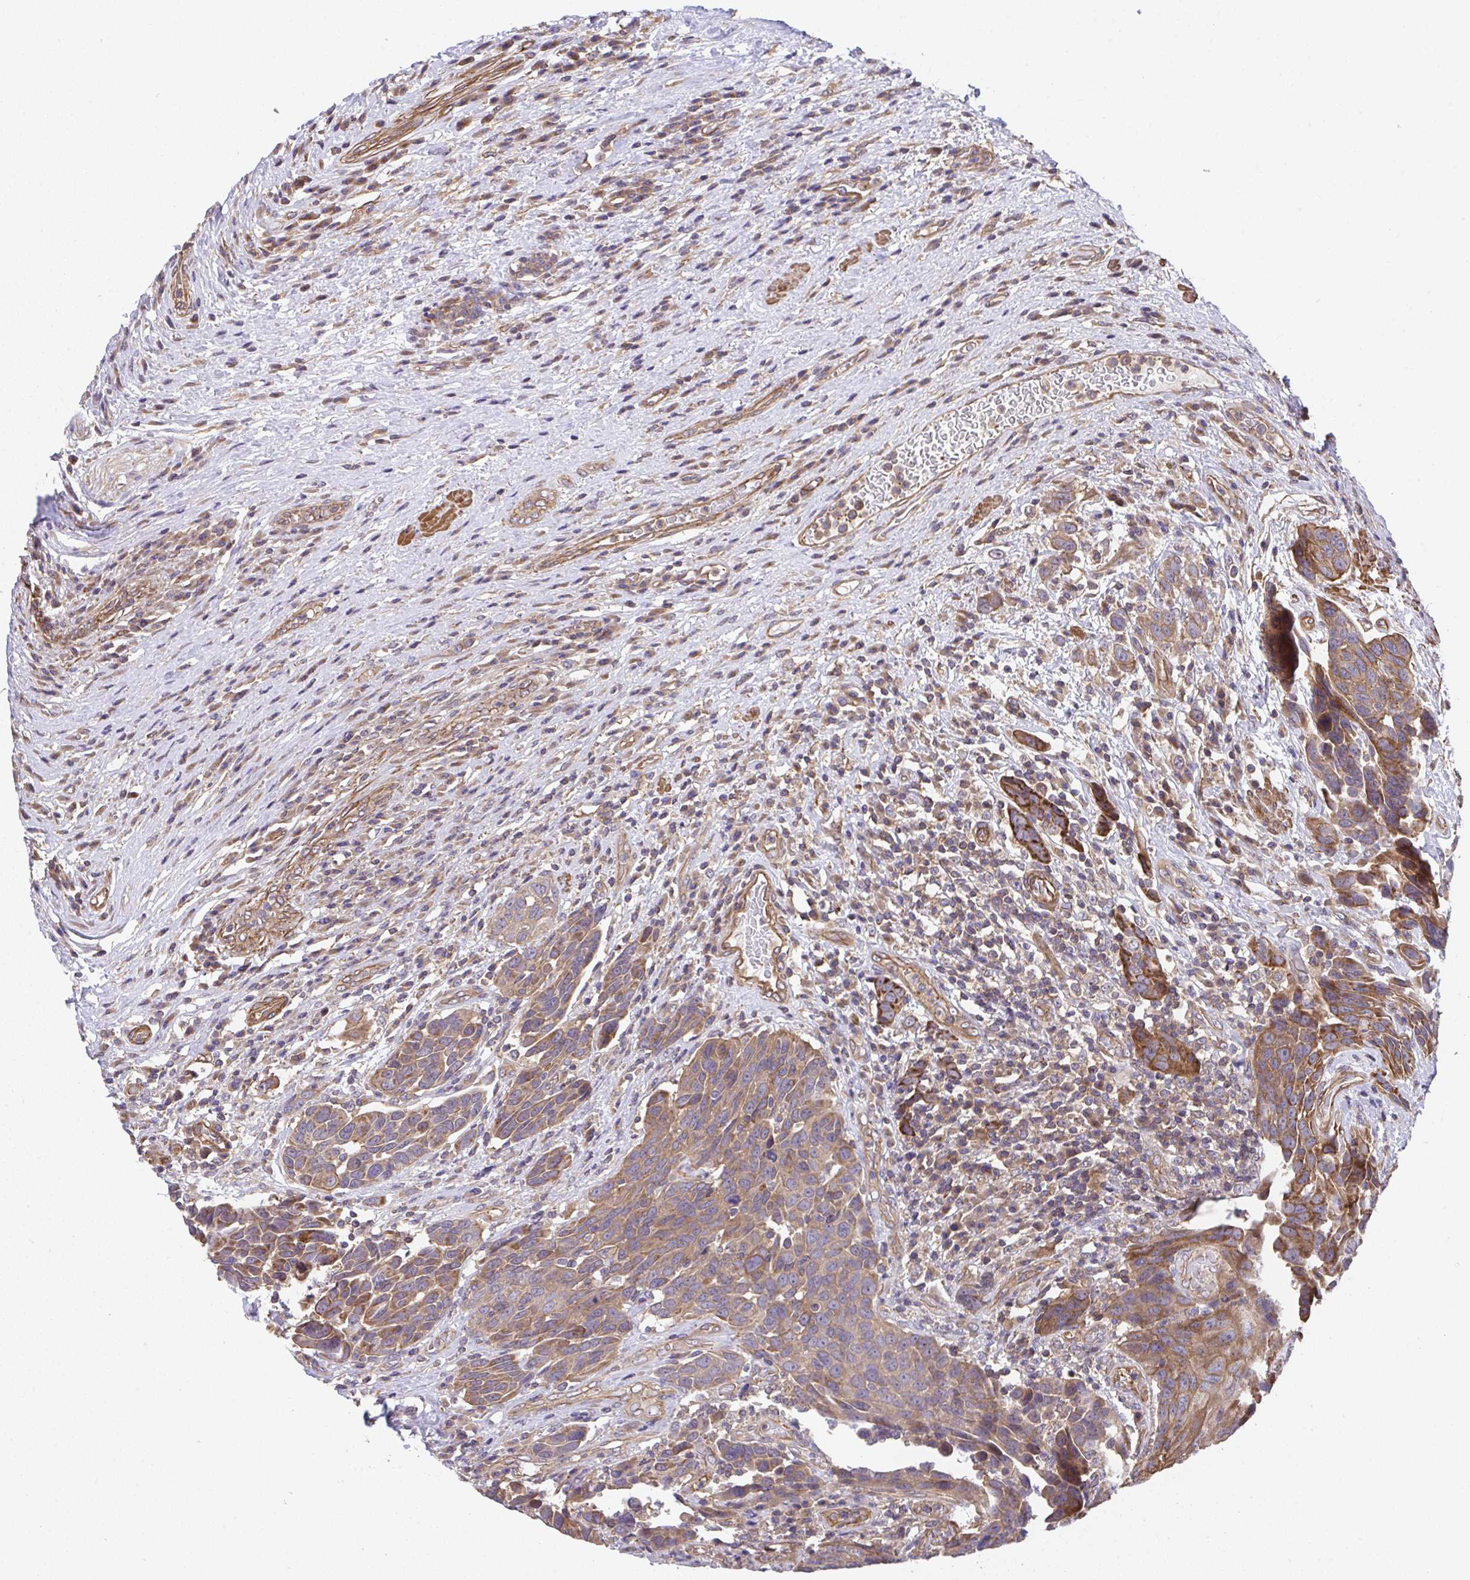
{"staining": {"intensity": "strong", "quantity": ">75%", "location": "cytoplasmic/membranous"}, "tissue": "urothelial cancer", "cell_type": "Tumor cells", "image_type": "cancer", "snomed": [{"axis": "morphology", "description": "Urothelial carcinoma, High grade"}, {"axis": "topography", "description": "Urinary bladder"}], "caption": "Urothelial cancer stained with a protein marker demonstrates strong staining in tumor cells.", "gene": "ZNF696", "patient": {"sex": "female", "age": 70}}